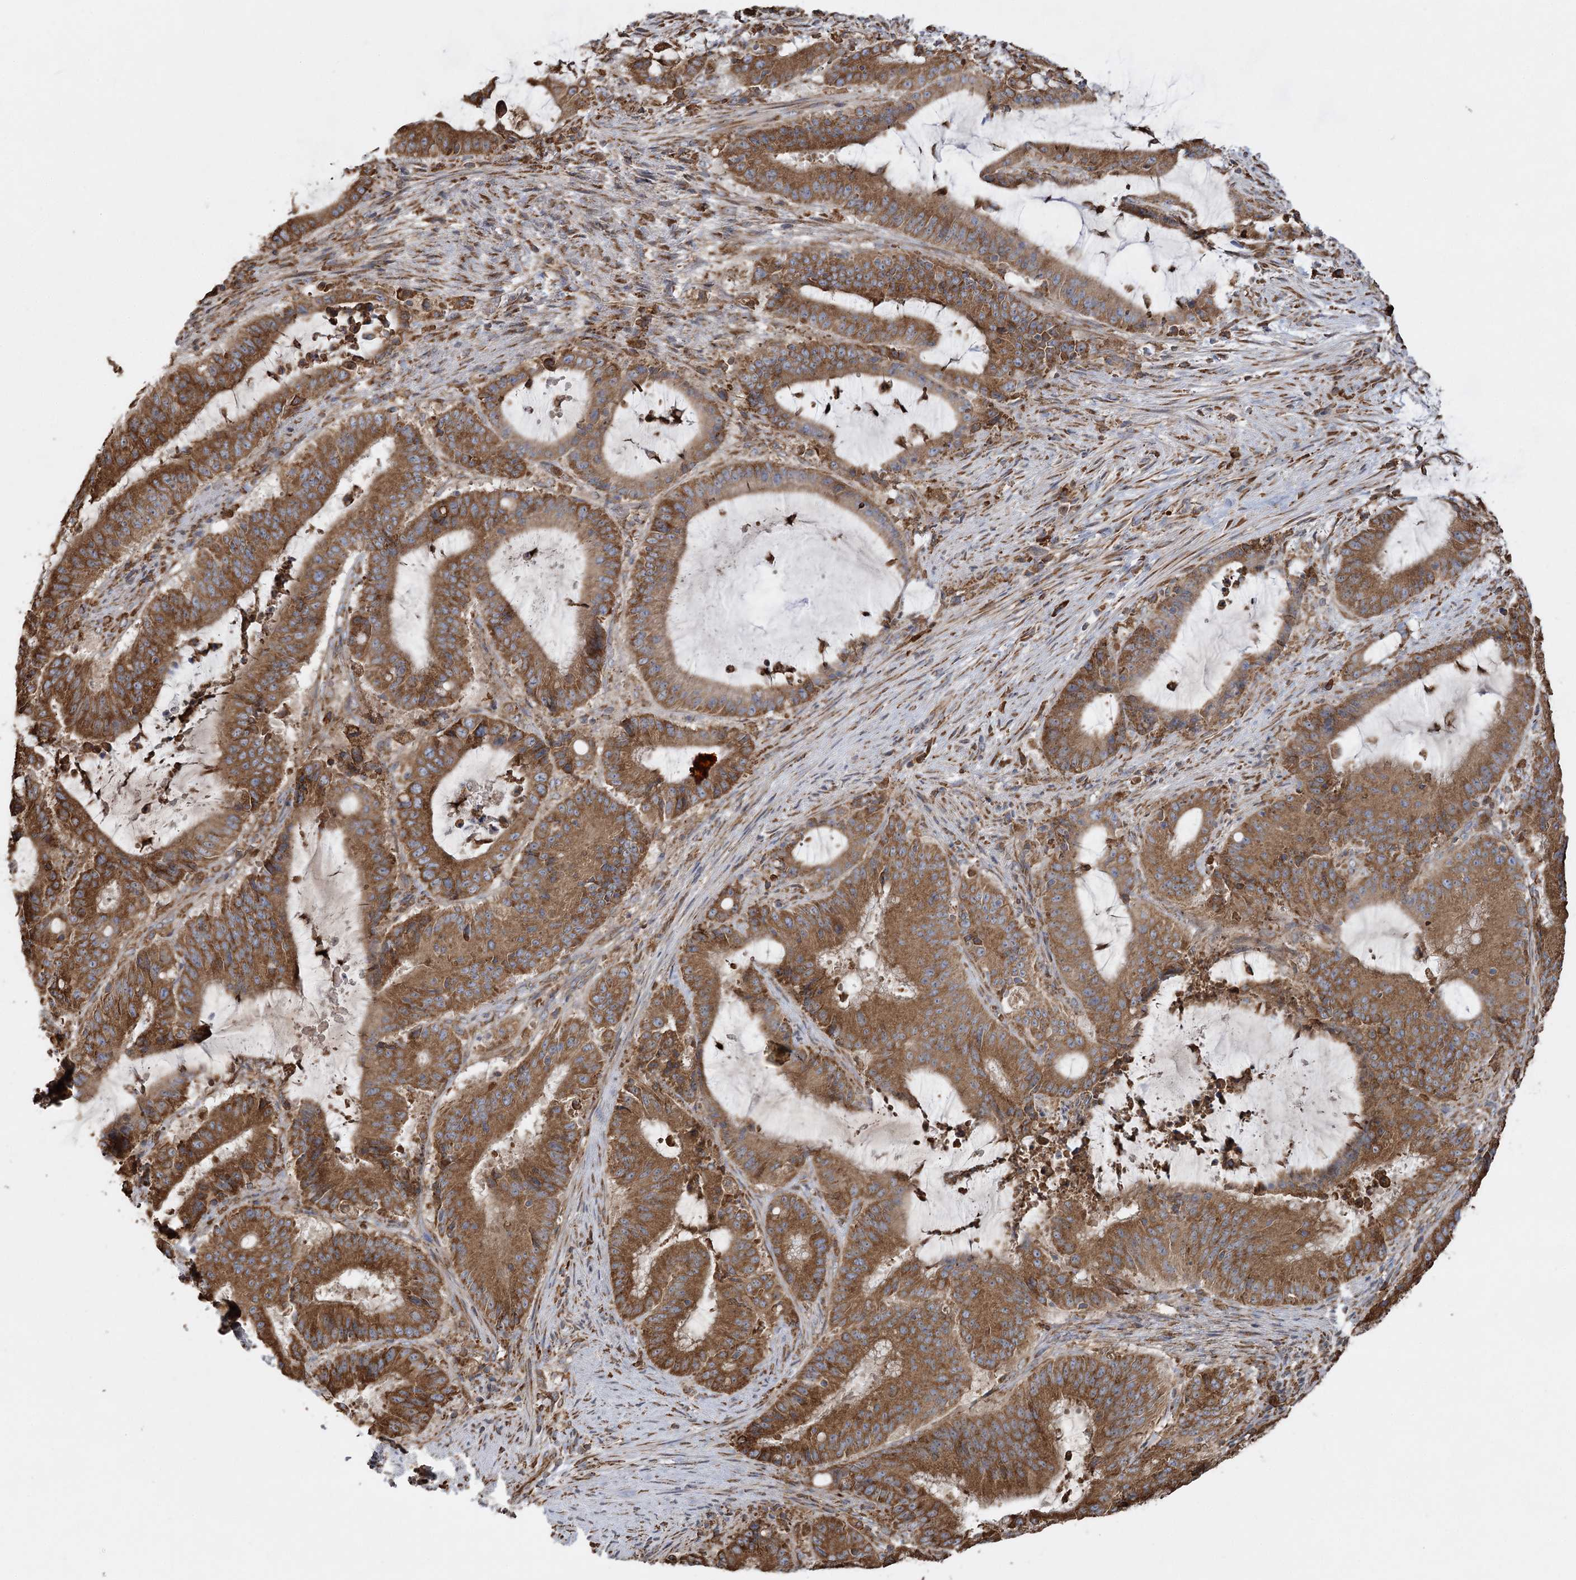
{"staining": {"intensity": "strong", "quantity": ">75%", "location": "cytoplasmic/membranous"}, "tissue": "liver cancer", "cell_type": "Tumor cells", "image_type": "cancer", "snomed": [{"axis": "morphology", "description": "Normal tissue, NOS"}, {"axis": "morphology", "description": "Cholangiocarcinoma"}, {"axis": "topography", "description": "Liver"}, {"axis": "topography", "description": "Peripheral nerve tissue"}], "caption": "About >75% of tumor cells in human liver cancer reveal strong cytoplasmic/membranous protein staining as visualized by brown immunohistochemical staining.", "gene": "ACAP2", "patient": {"sex": "female", "age": 73}}